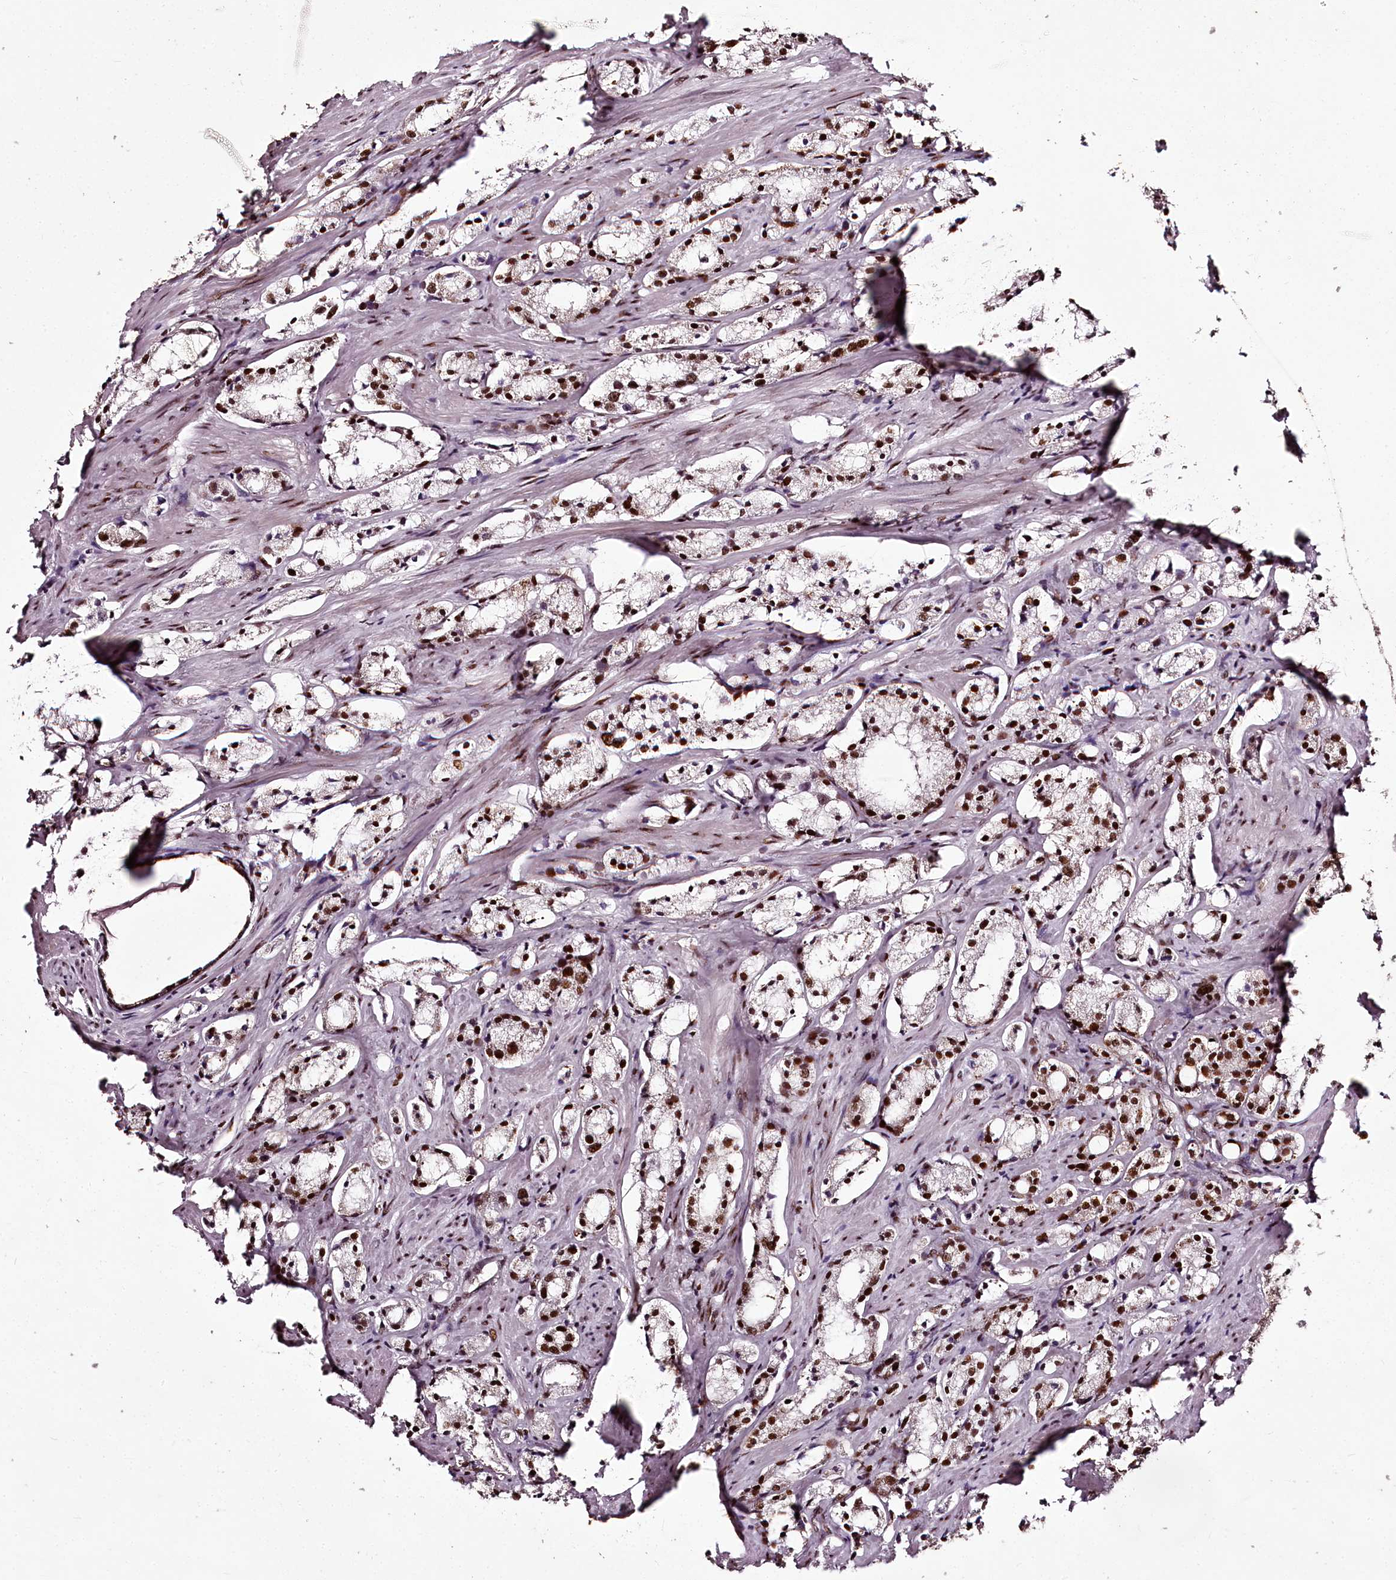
{"staining": {"intensity": "moderate", "quantity": ">75%", "location": "nuclear"}, "tissue": "prostate cancer", "cell_type": "Tumor cells", "image_type": "cancer", "snomed": [{"axis": "morphology", "description": "Adenocarcinoma, High grade"}, {"axis": "topography", "description": "Prostate"}], "caption": "Prostate high-grade adenocarcinoma stained with IHC reveals moderate nuclear expression in approximately >75% of tumor cells. The staining is performed using DAB (3,3'-diaminobenzidine) brown chromogen to label protein expression. The nuclei are counter-stained blue using hematoxylin.", "gene": "PSPC1", "patient": {"sex": "male", "age": 66}}